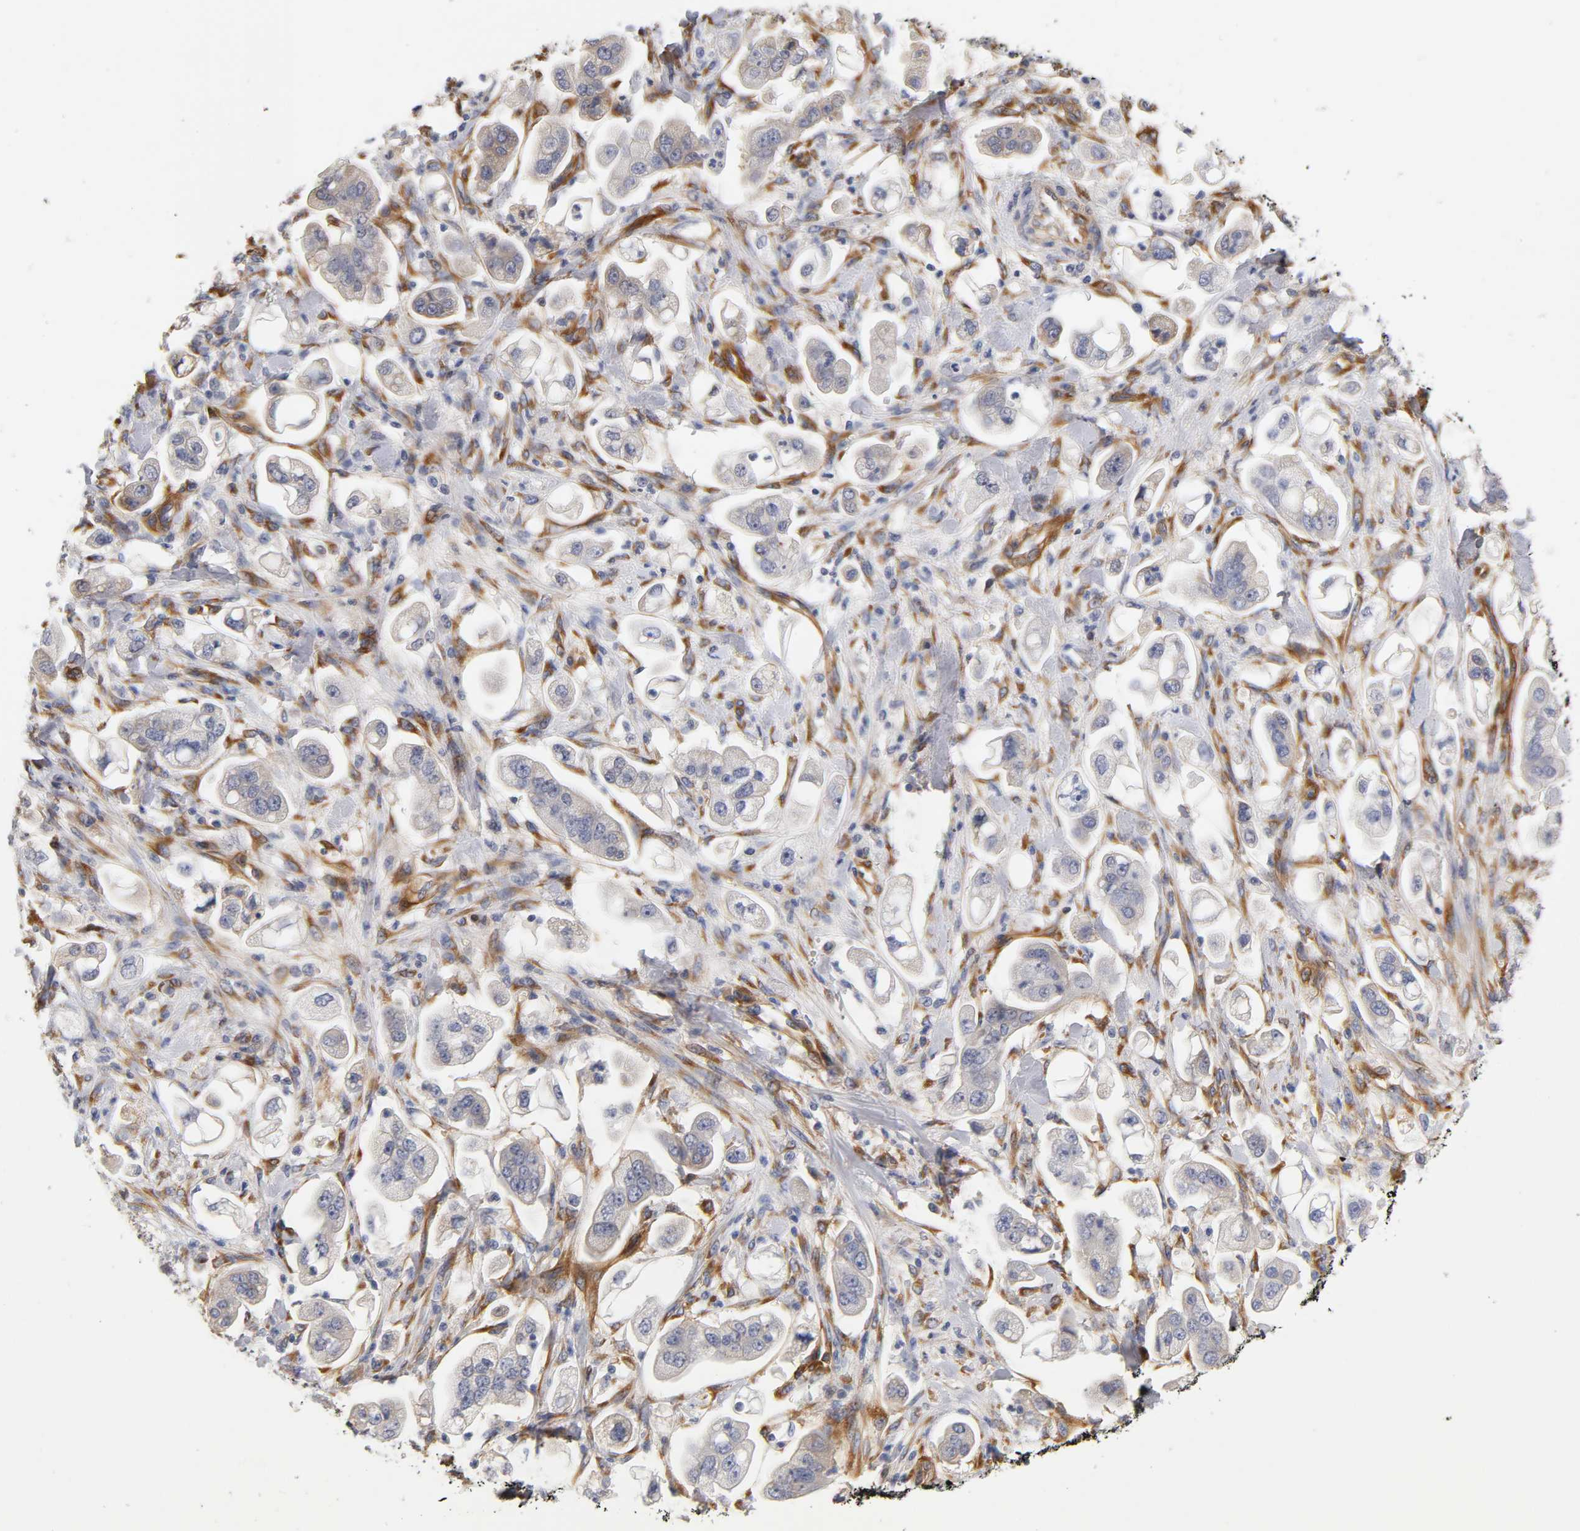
{"staining": {"intensity": "negative", "quantity": "none", "location": "none"}, "tissue": "stomach cancer", "cell_type": "Tumor cells", "image_type": "cancer", "snomed": [{"axis": "morphology", "description": "Adenocarcinoma, NOS"}, {"axis": "topography", "description": "Stomach"}], "caption": "DAB immunohistochemical staining of human stomach cancer (adenocarcinoma) displays no significant positivity in tumor cells.", "gene": "LAMB1", "patient": {"sex": "male", "age": 62}}